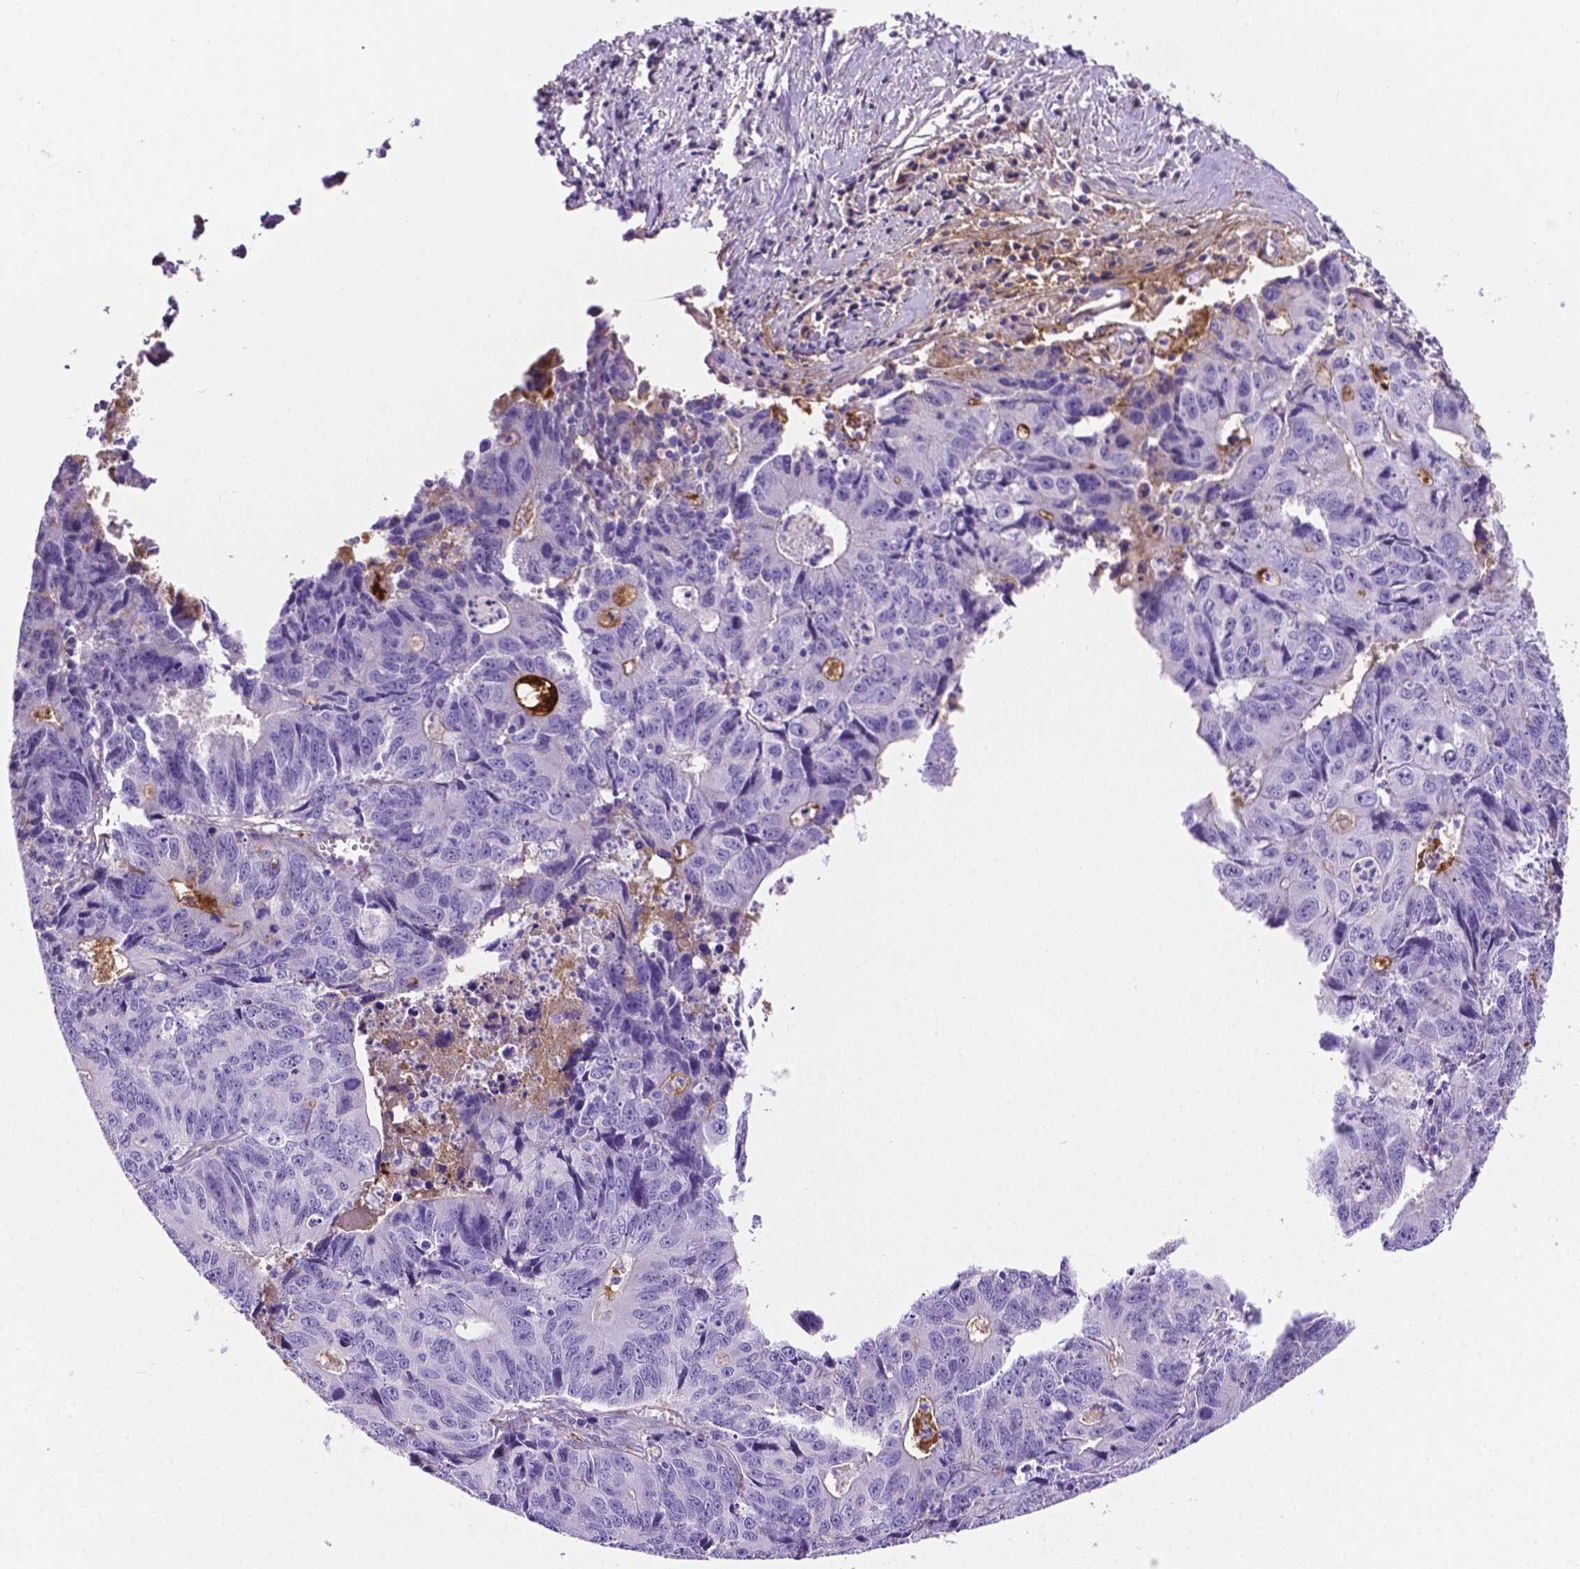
{"staining": {"intensity": "negative", "quantity": "none", "location": "none"}, "tissue": "liver cancer", "cell_type": "Tumor cells", "image_type": "cancer", "snomed": [{"axis": "morphology", "description": "Cholangiocarcinoma"}, {"axis": "topography", "description": "Liver"}], "caption": "Immunohistochemistry (IHC) image of human liver cholangiocarcinoma stained for a protein (brown), which exhibits no staining in tumor cells.", "gene": "APOE", "patient": {"sex": "male", "age": 65}}